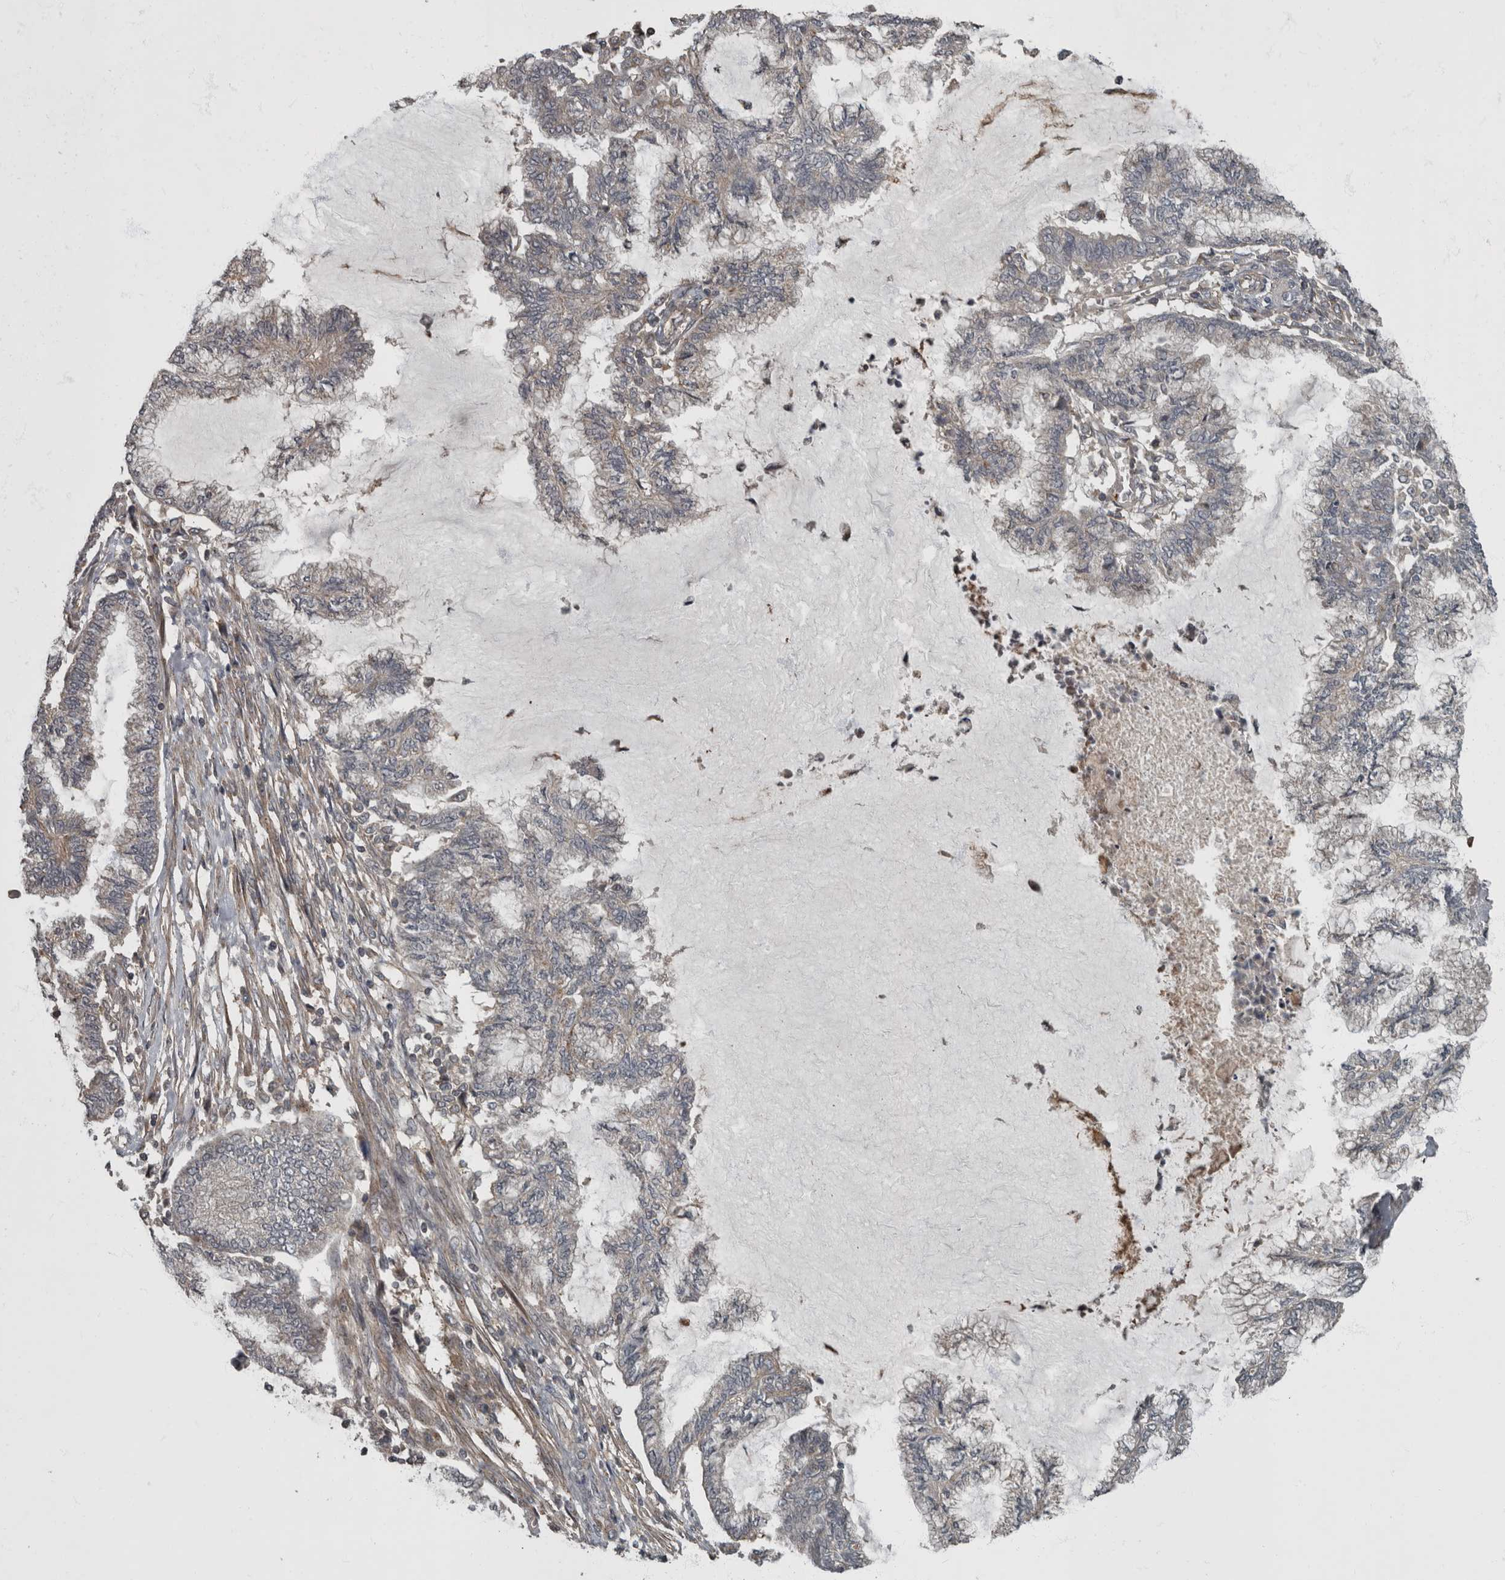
{"staining": {"intensity": "negative", "quantity": "none", "location": "none"}, "tissue": "endometrial cancer", "cell_type": "Tumor cells", "image_type": "cancer", "snomed": [{"axis": "morphology", "description": "Adenocarcinoma, NOS"}, {"axis": "topography", "description": "Endometrium"}], "caption": "The micrograph shows no staining of tumor cells in adenocarcinoma (endometrial). (DAB (3,3'-diaminobenzidine) IHC, high magnification).", "gene": "VEGFD", "patient": {"sex": "female", "age": 86}}